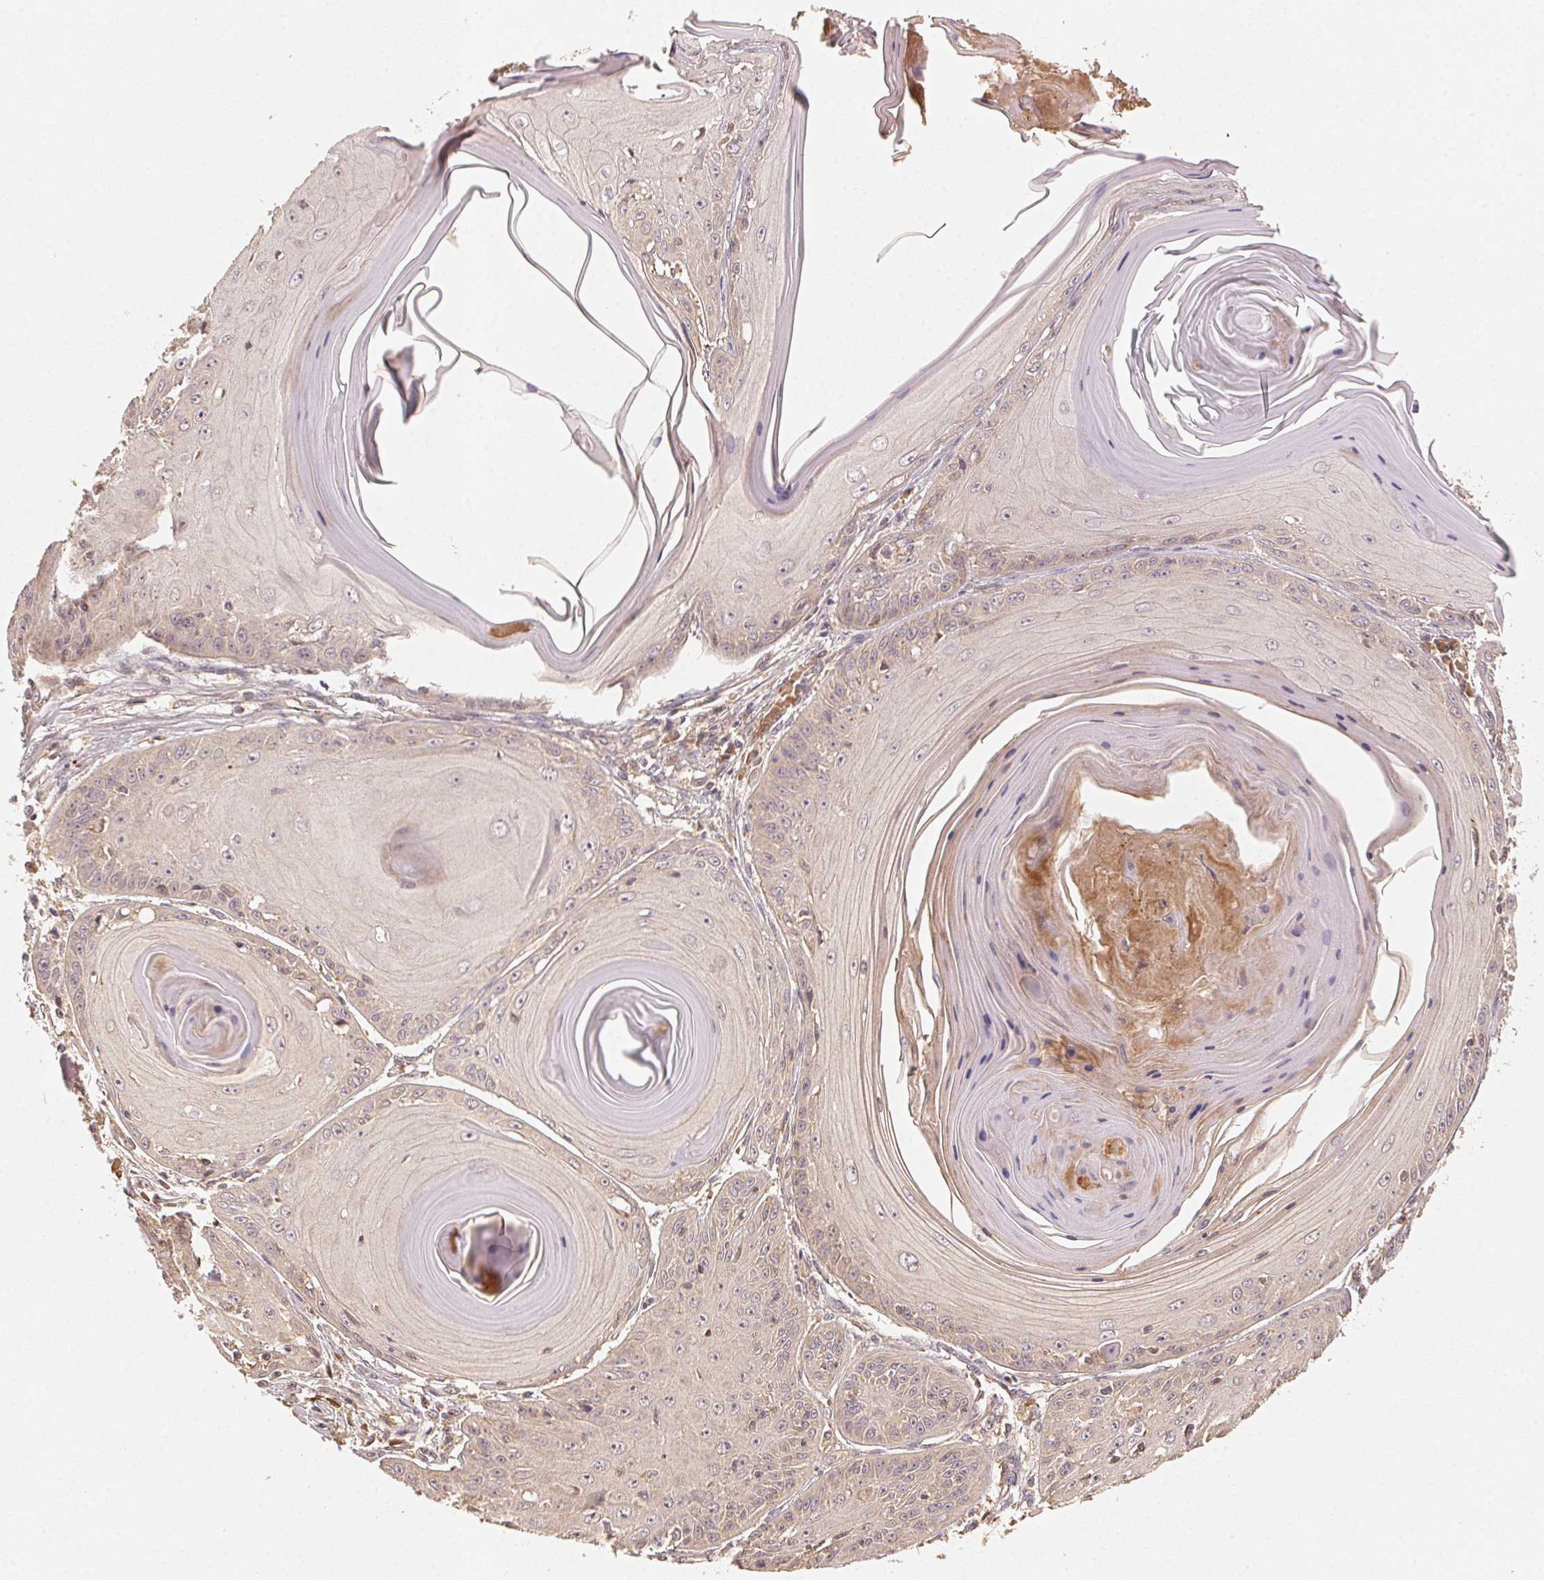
{"staining": {"intensity": "weak", "quantity": "<25%", "location": "cytoplasmic/membranous"}, "tissue": "skin cancer", "cell_type": "Tumor cells", "image_type": "cancer", "snomed": [{"axis": "morphology", "description": "Squamous cell carcinoma, NOS"}, {"axis": "topography", "description": "Skin"}, {"axis": "topography", "description": "Vulva"}], "caption": "Squamous cell carcinoma (skin) stained for a protein using immunohistochemistry (IHC) reveals no staining tumor cells.", "gene": "RALA", "patient": {"sex": "female", "age": 85}}